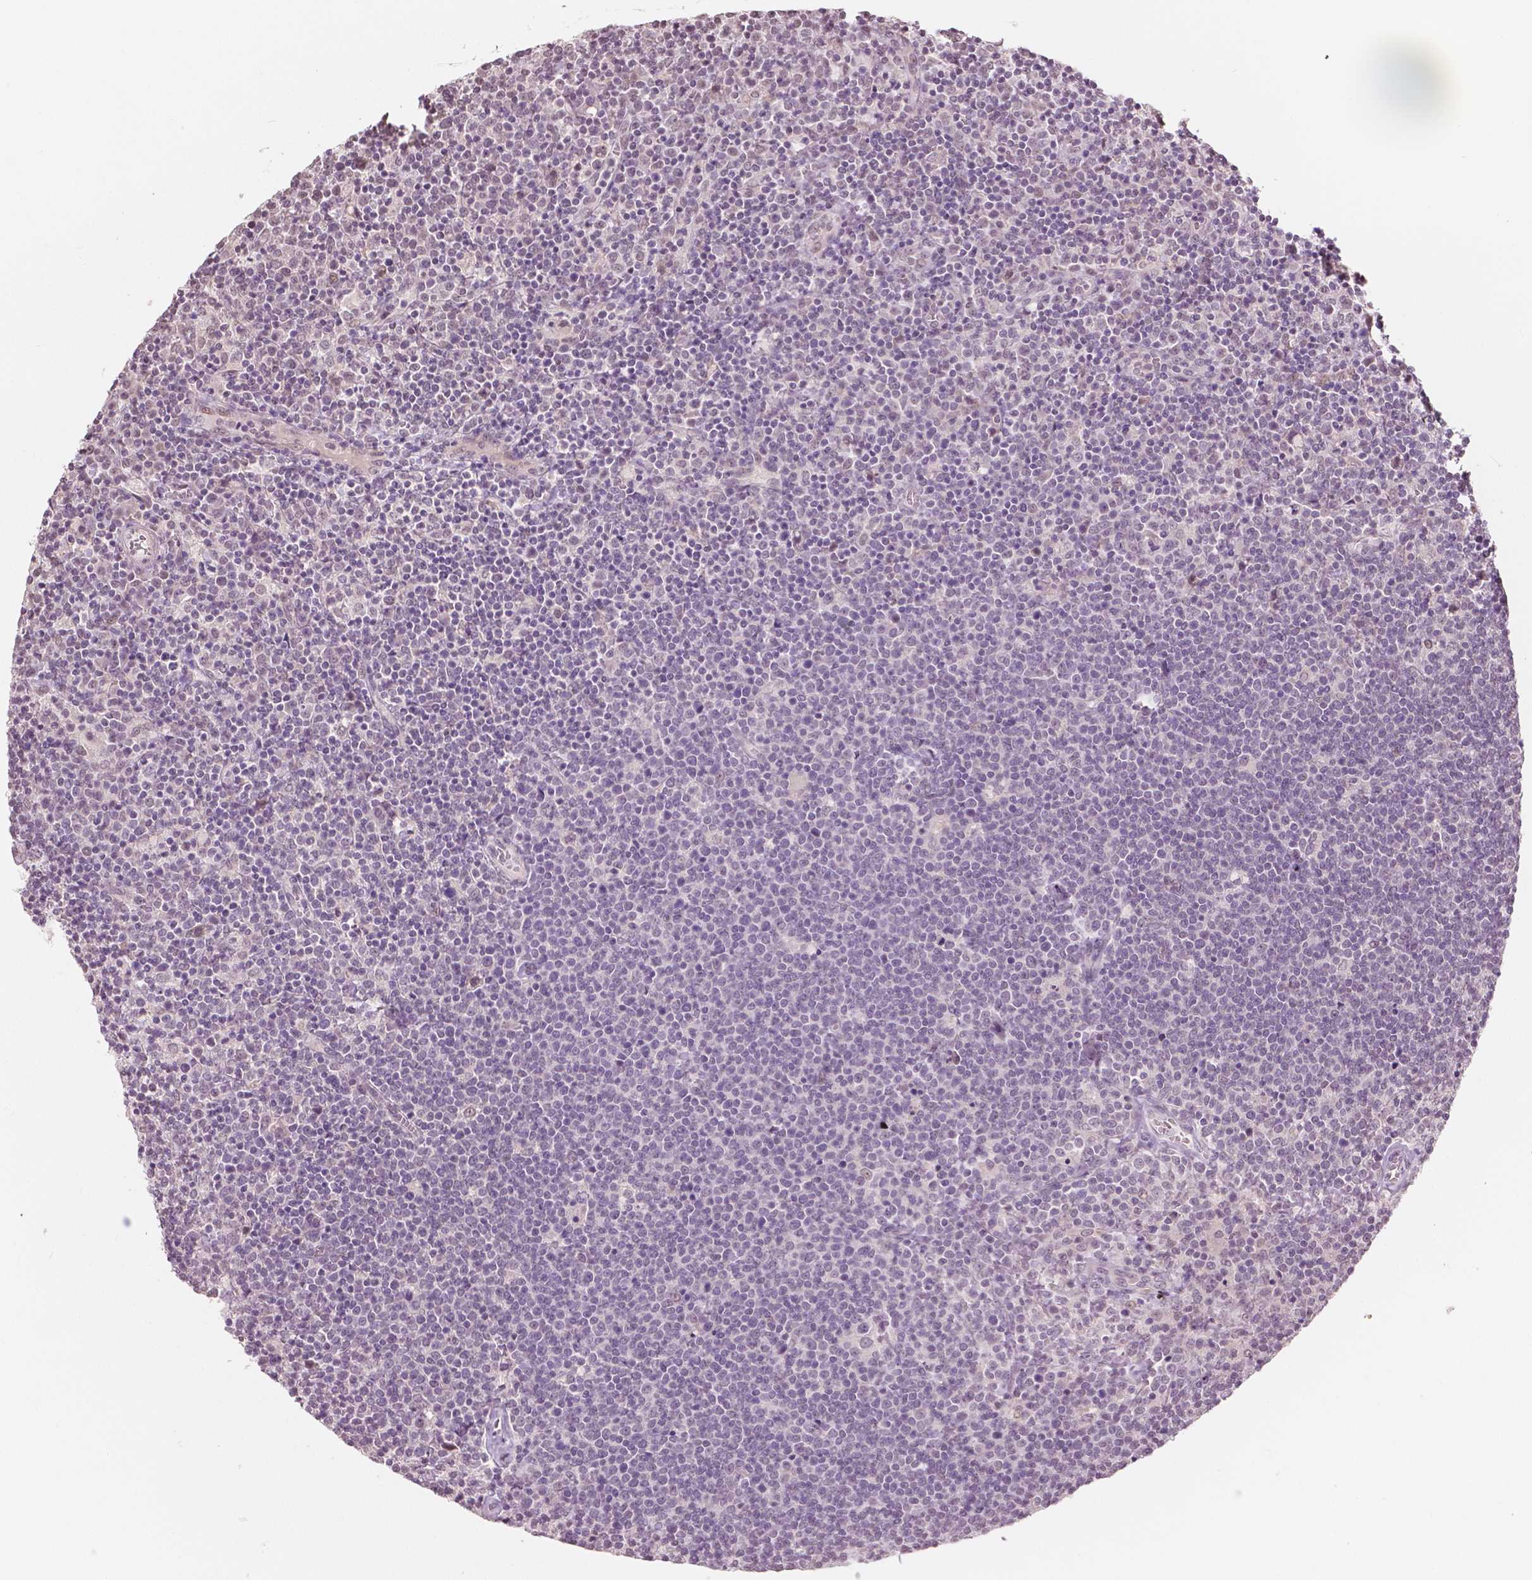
{"staining": {"intensity": "negative", "quantity": "none", "location": "none"}, "tissue": "lymphoma", "cell_type": "Tumor cells", "image_type": "cancer", "snomed": [{"axis": "morphology", "description": "Malignant lymphoma, non-Hodgkin's type, High grade"}, {"axis": "topography", "description": "Lymph node"}], "caption": "DAB immunohistochemical staining of human malignant lymphoma, non-Hodgkin's type (high-grade) demonstrates no significant positivity in tumor cells.", "gene": "HOXA10", "patient": {"sex": "male", "age": 61}}